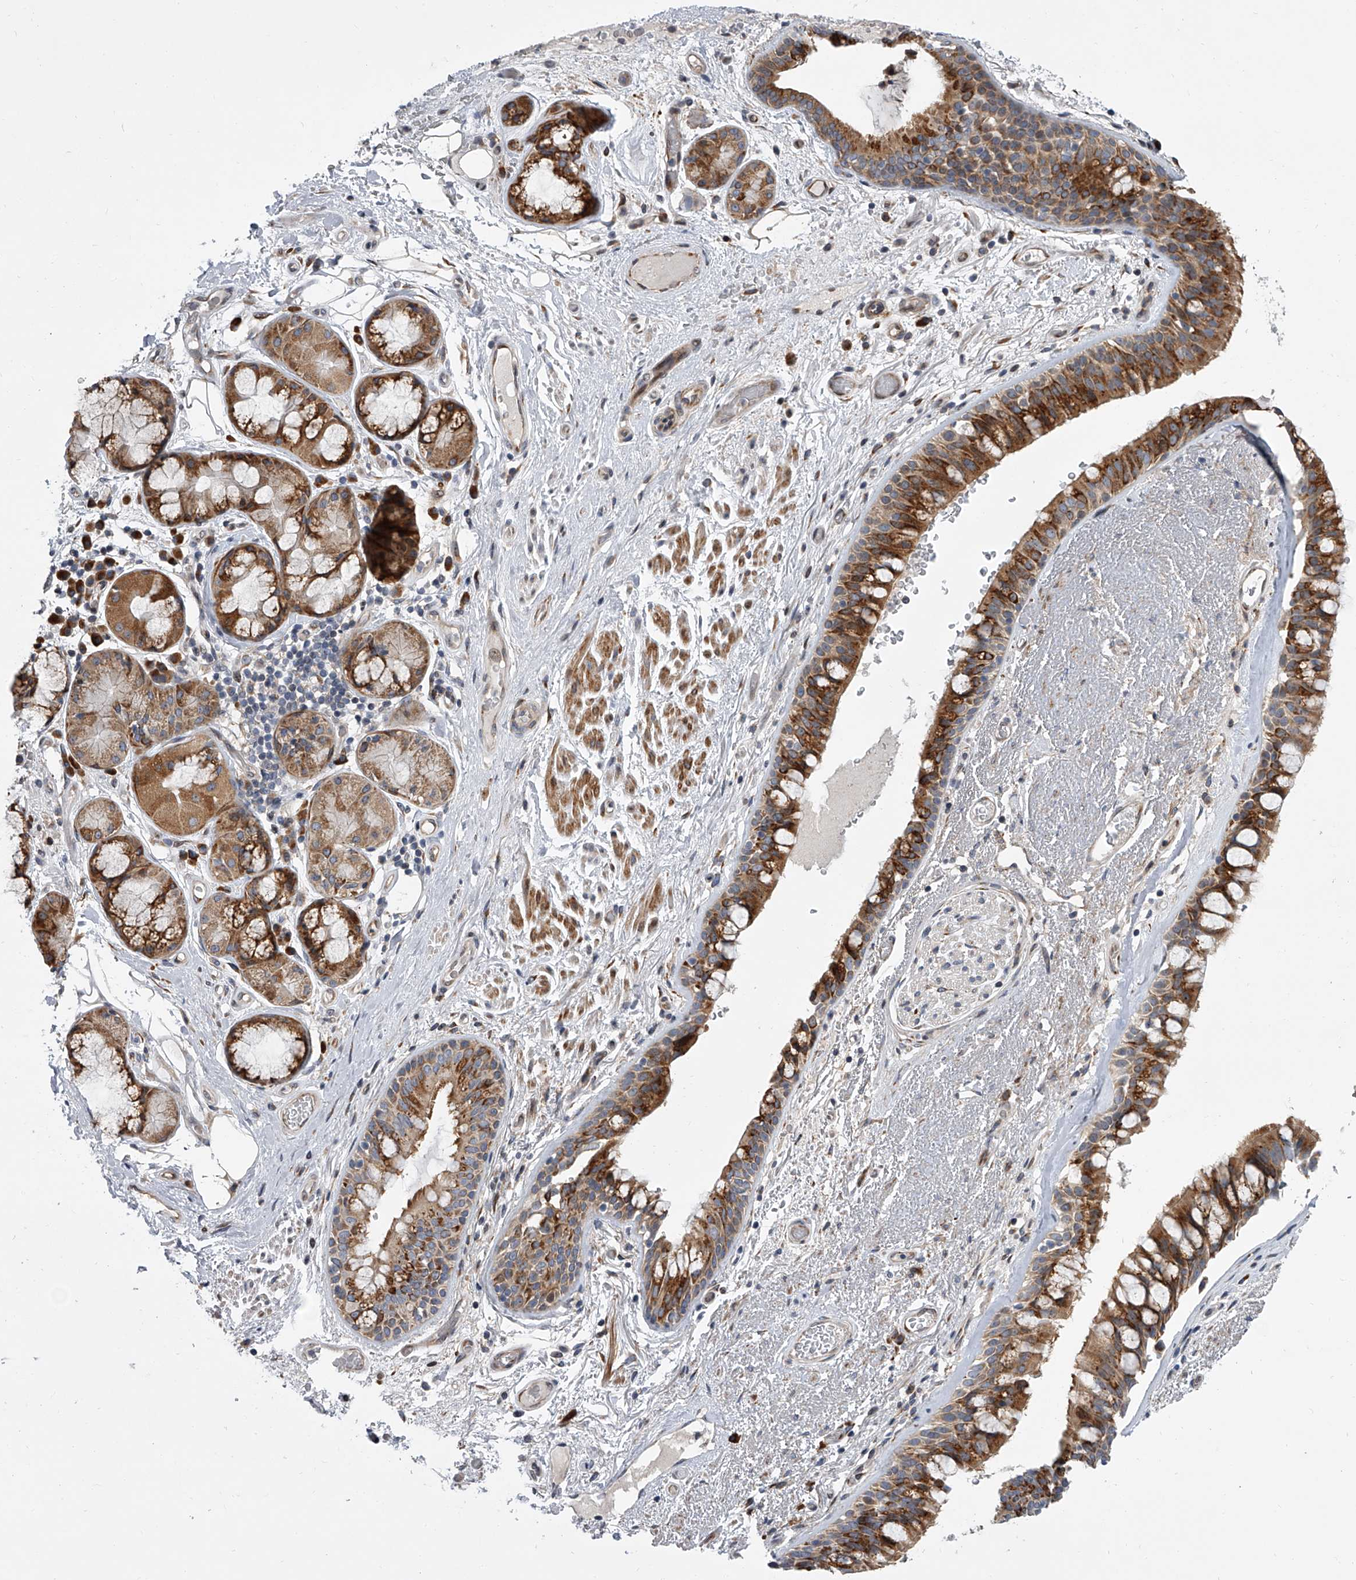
{"staining": {"intensity": "strong", "quantity": ">75%", "location": "cytoplasmic/membranous"}, "tissue": "bronchus", "cell_type": "Respiratory epithelial cells", "image_type": "normal", "snomed": [{"axis": "morphology", "description": "Normal tissue, NOS"}, {"axis": "morphology", "description": "Squamous cell carcinoma, NOS"}, {"axis": "topography", "description": "Lymph node"}, {"axis": "topography", "description": "Bronchus"}, {"axis": "topography", "description": "Lung"}], "caption": "Benign bronchus shows strong cytoplasmic/membranous positivity in approximately >75% of respiratory epithelial cells (DAB (3,3'-diaminobenzidine) = brown stain, brightfield microscopy at high magnification)..", "gene": "DLGAP2", "patient": {"sex": "male", "age": 66}}